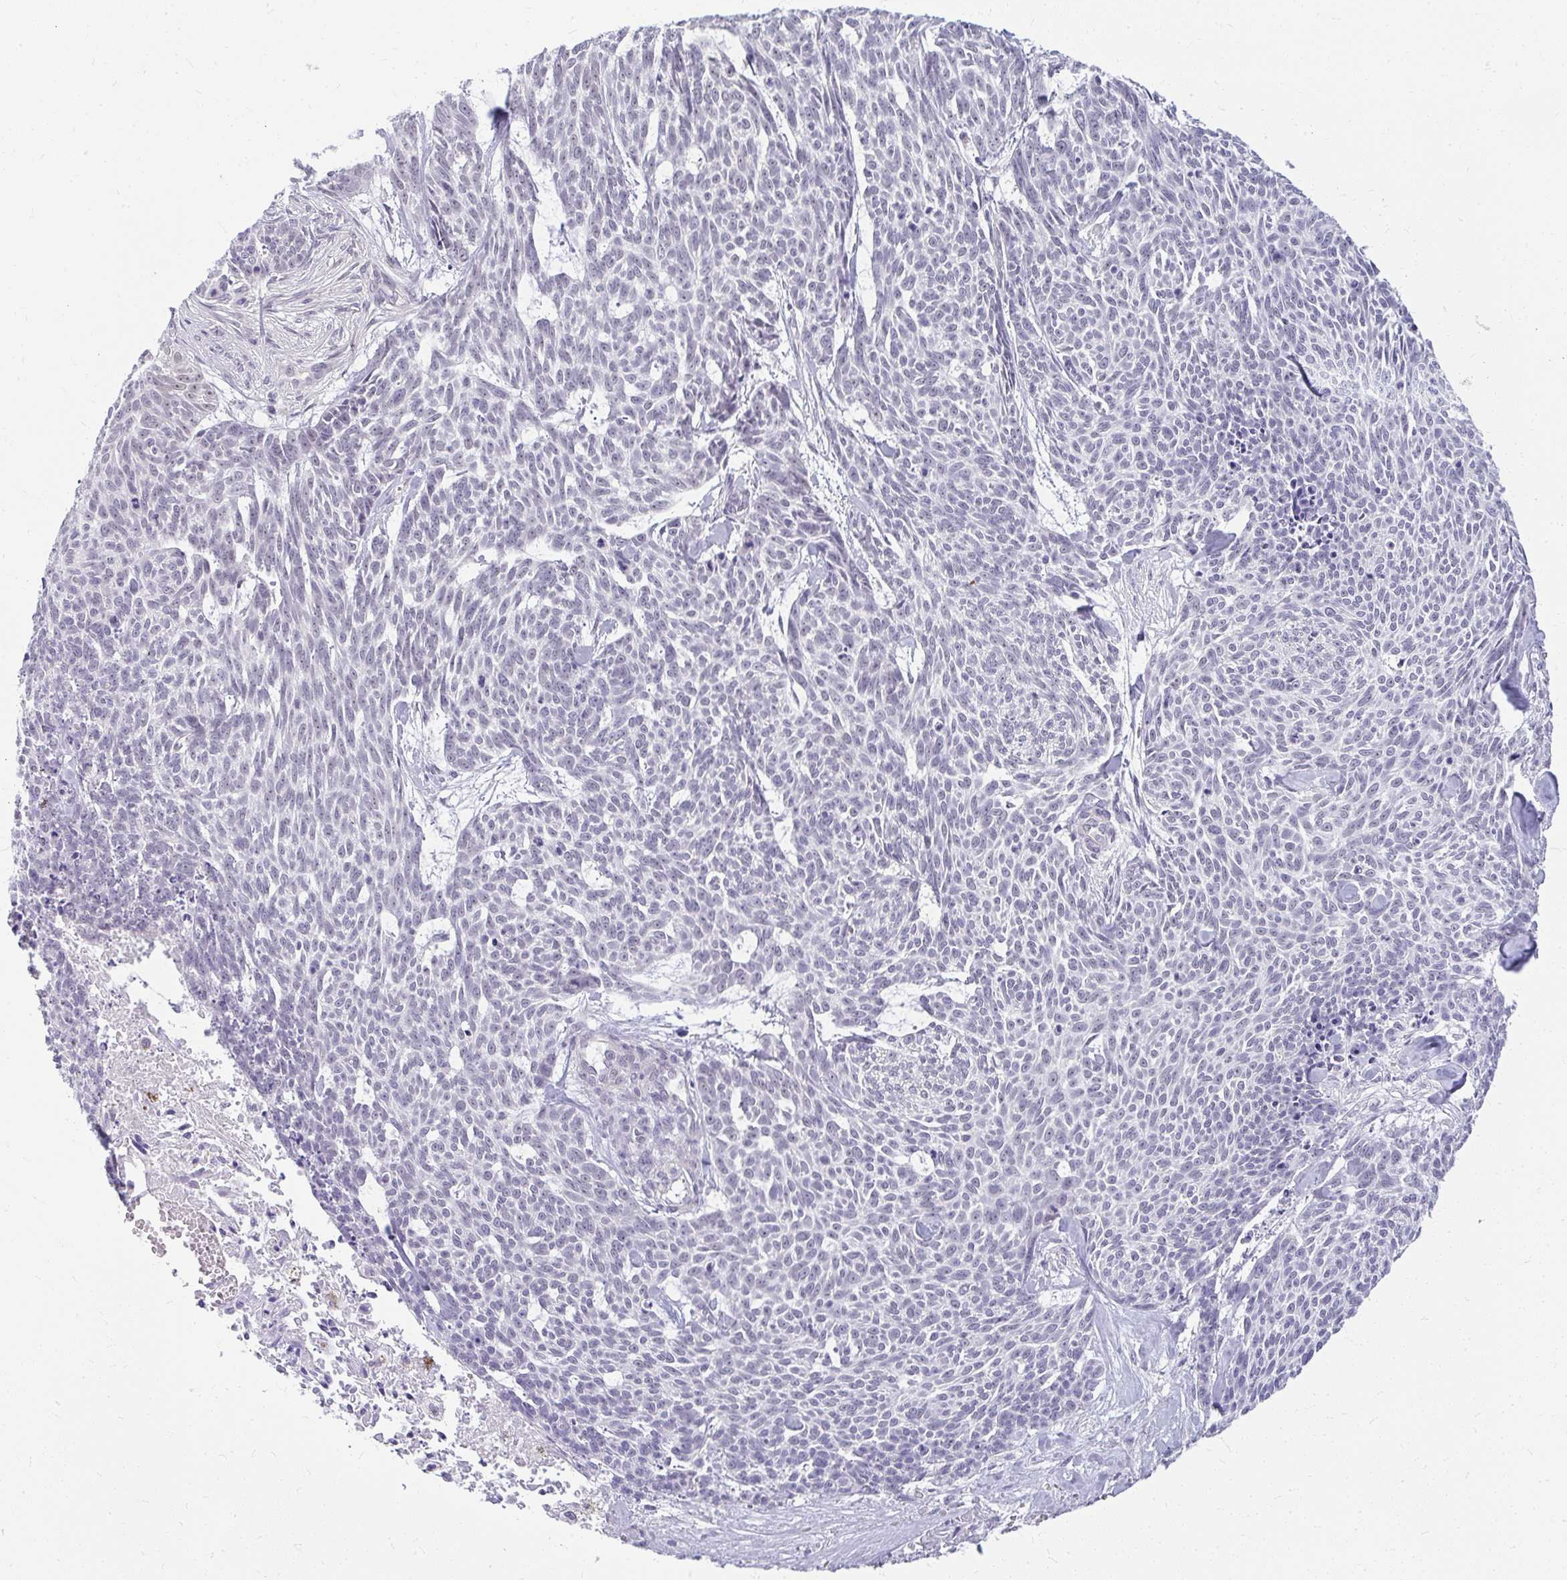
{"staining": {"intensity": "negative", "quantity": "none", "location": "none"}, "tissue": "skin cancer", "cell_type": "Tumor cells", "image_type": "cancer", "snomed": [{"axis": "morphology", "description": "Basal cell carcinoma"}, {"axis": "topography", "description": "Skin"}], "caption": "A photomicrograph of human basal cell carcinoma (skin) is negative for staining in tumor cells. The staining was performed using DAB (3,3'-diaminobenzidine) to visualize the protein expression in brown, while the nuclei were stained in blue with hematoxylin (Magnification: 20x).", "gene": "TEX33", "patient": {"sex": "female", "age": 93}}